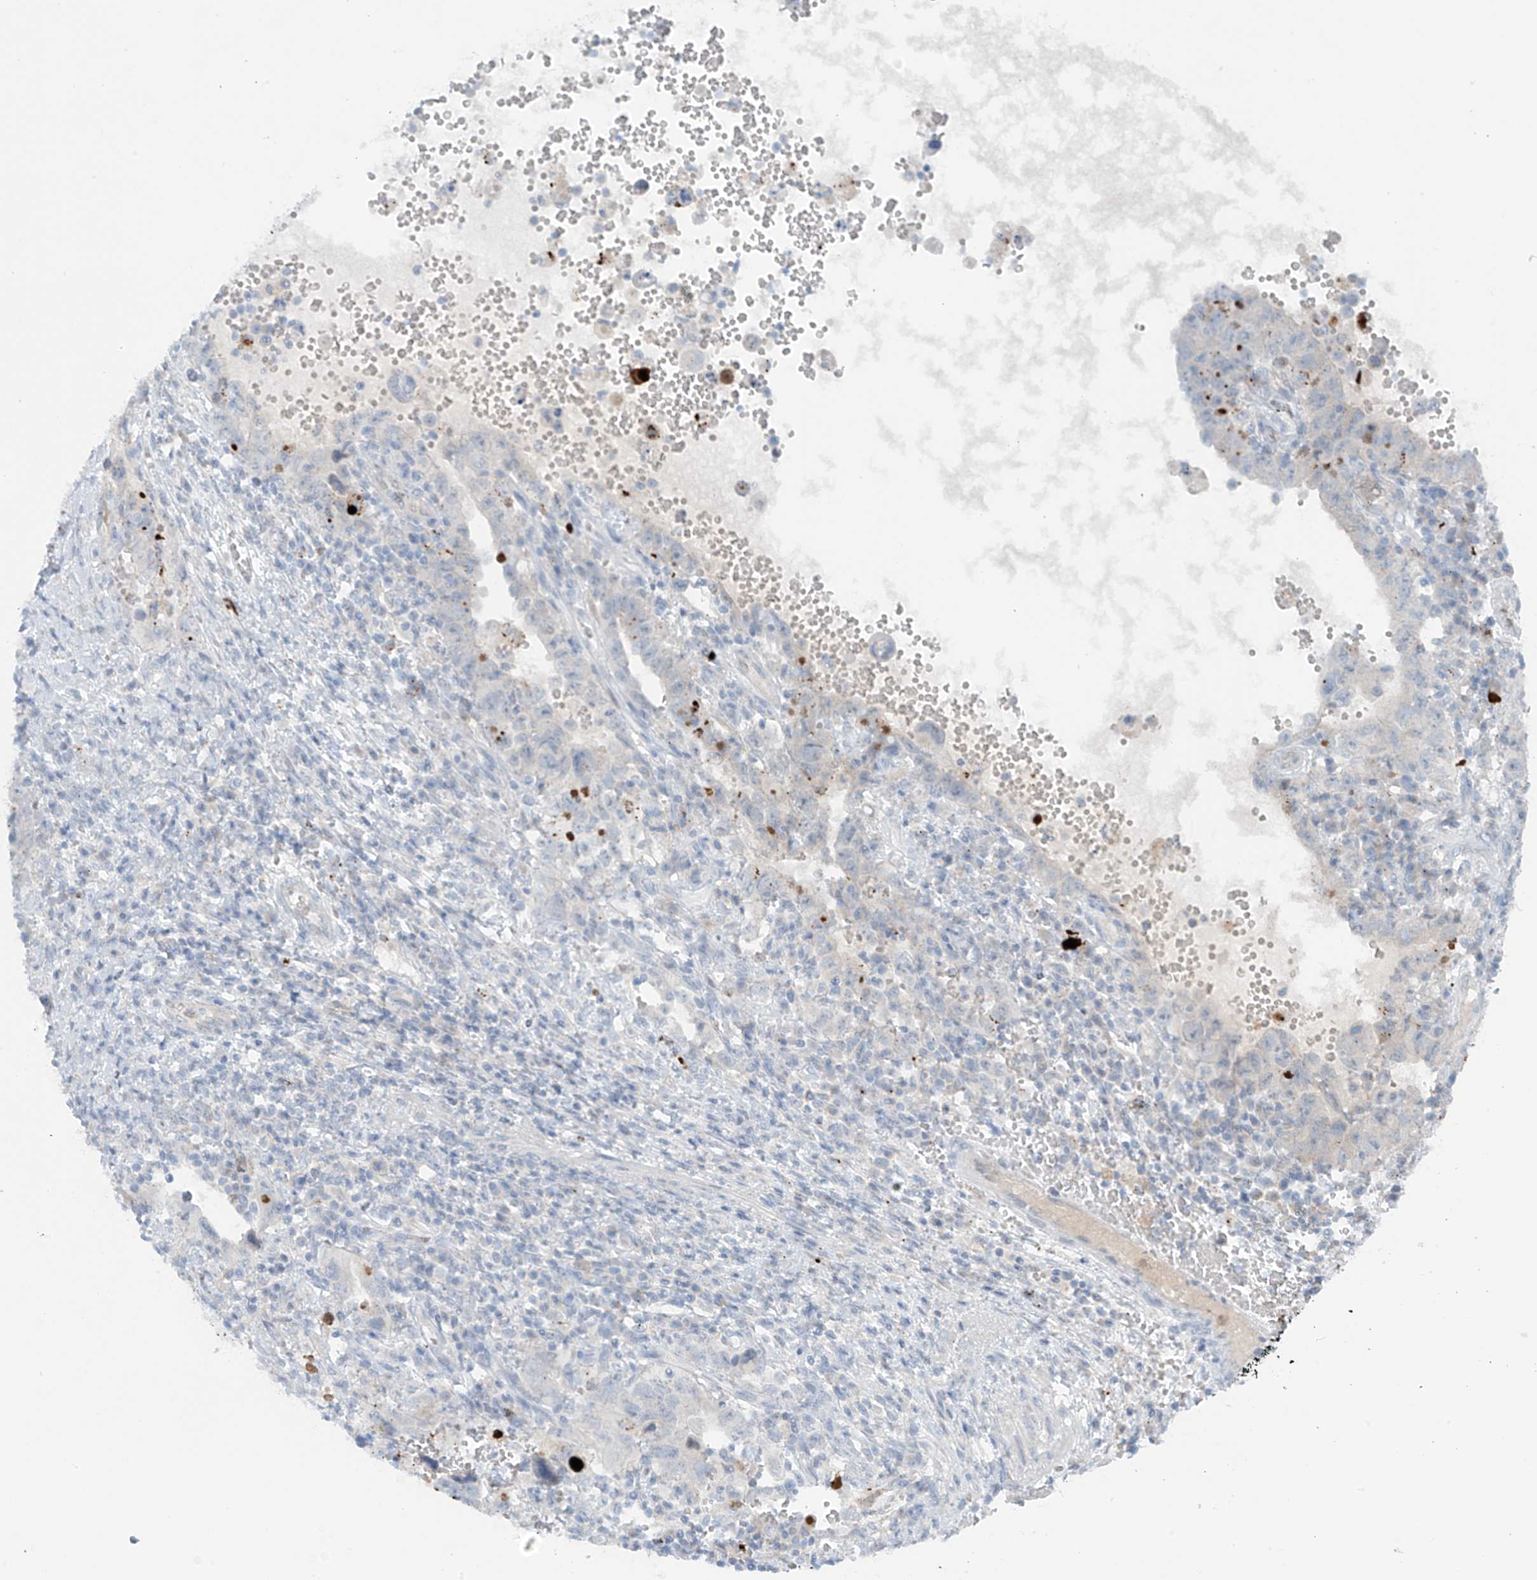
{"staining": {"intensity": "negative", "quantity": "none", "location": "none"}, "tissue": "testis cancer", "cell_type": "Tumor cells", "image_type": "cancer", "snomed": [{"axis": "morphology", "description": "Carcinoma, Embryonal, NOS"}, {"axis": "topography", "description": "Testis"}], "caption": "Testis embryonal carcinoma stained for a protein using immunohistochemistry (IHC) exhibits no staining tumor cells.", "gene": "ZNF793", "patient": {"sex": "male", "age": 26}}